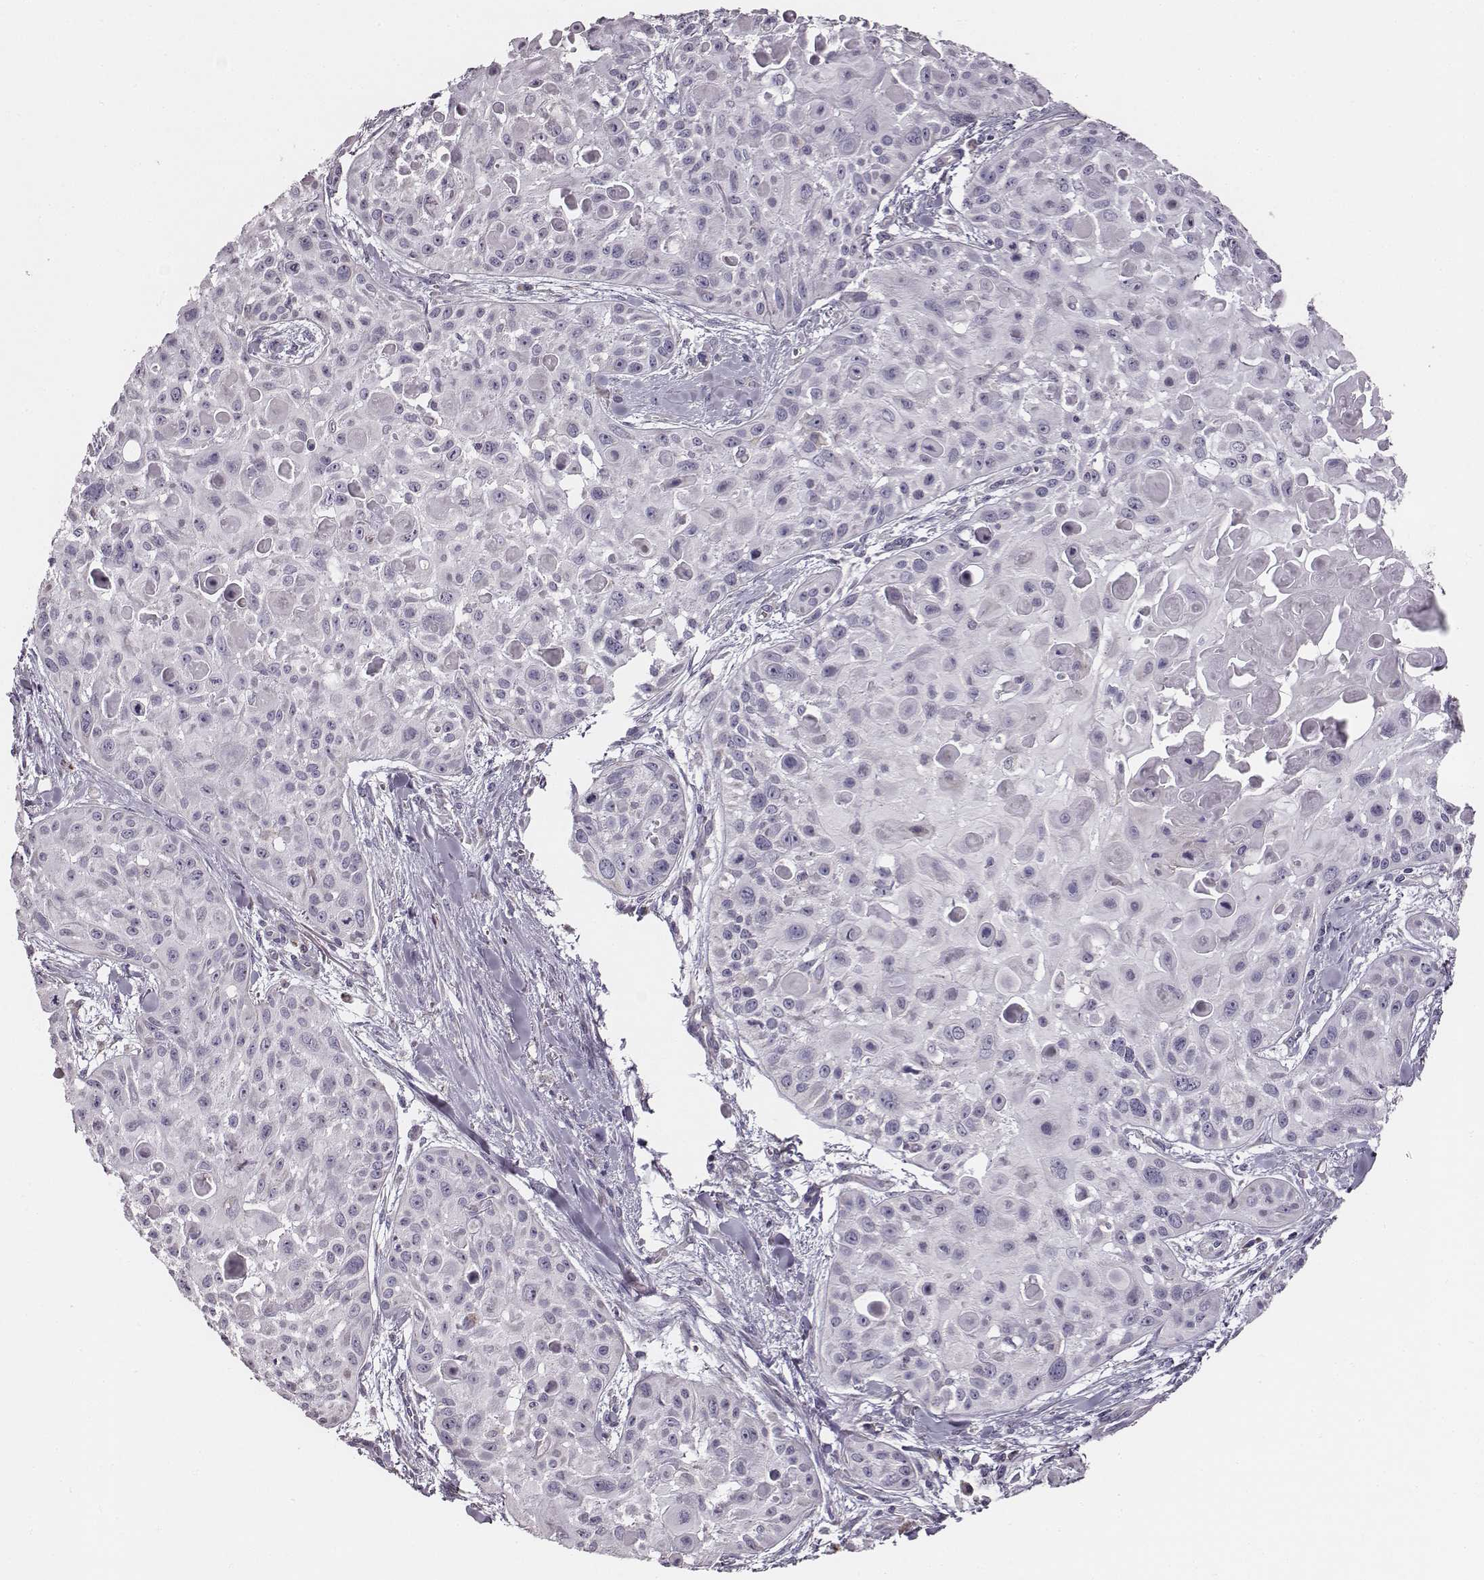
{"staining": {"intensity": "negative", "quantity": "none", "location": "none"}, "tissue": "skin cancer", "cell_type": "Tumor cells", "image_type": "cancer", "snomed": [{"axis": "morphology", "description": "Squamous cell carcinoma, NOS"}, {"axis": "topography", "description": "Skin"}, {"axis": "topography", "description": "Anal"}], "caption": "Tumor cells show no significant protein expression in skin squamous cell carcinoma.", "gene": "UBL4B", "patient": {"sex": "female", "age": 75}}